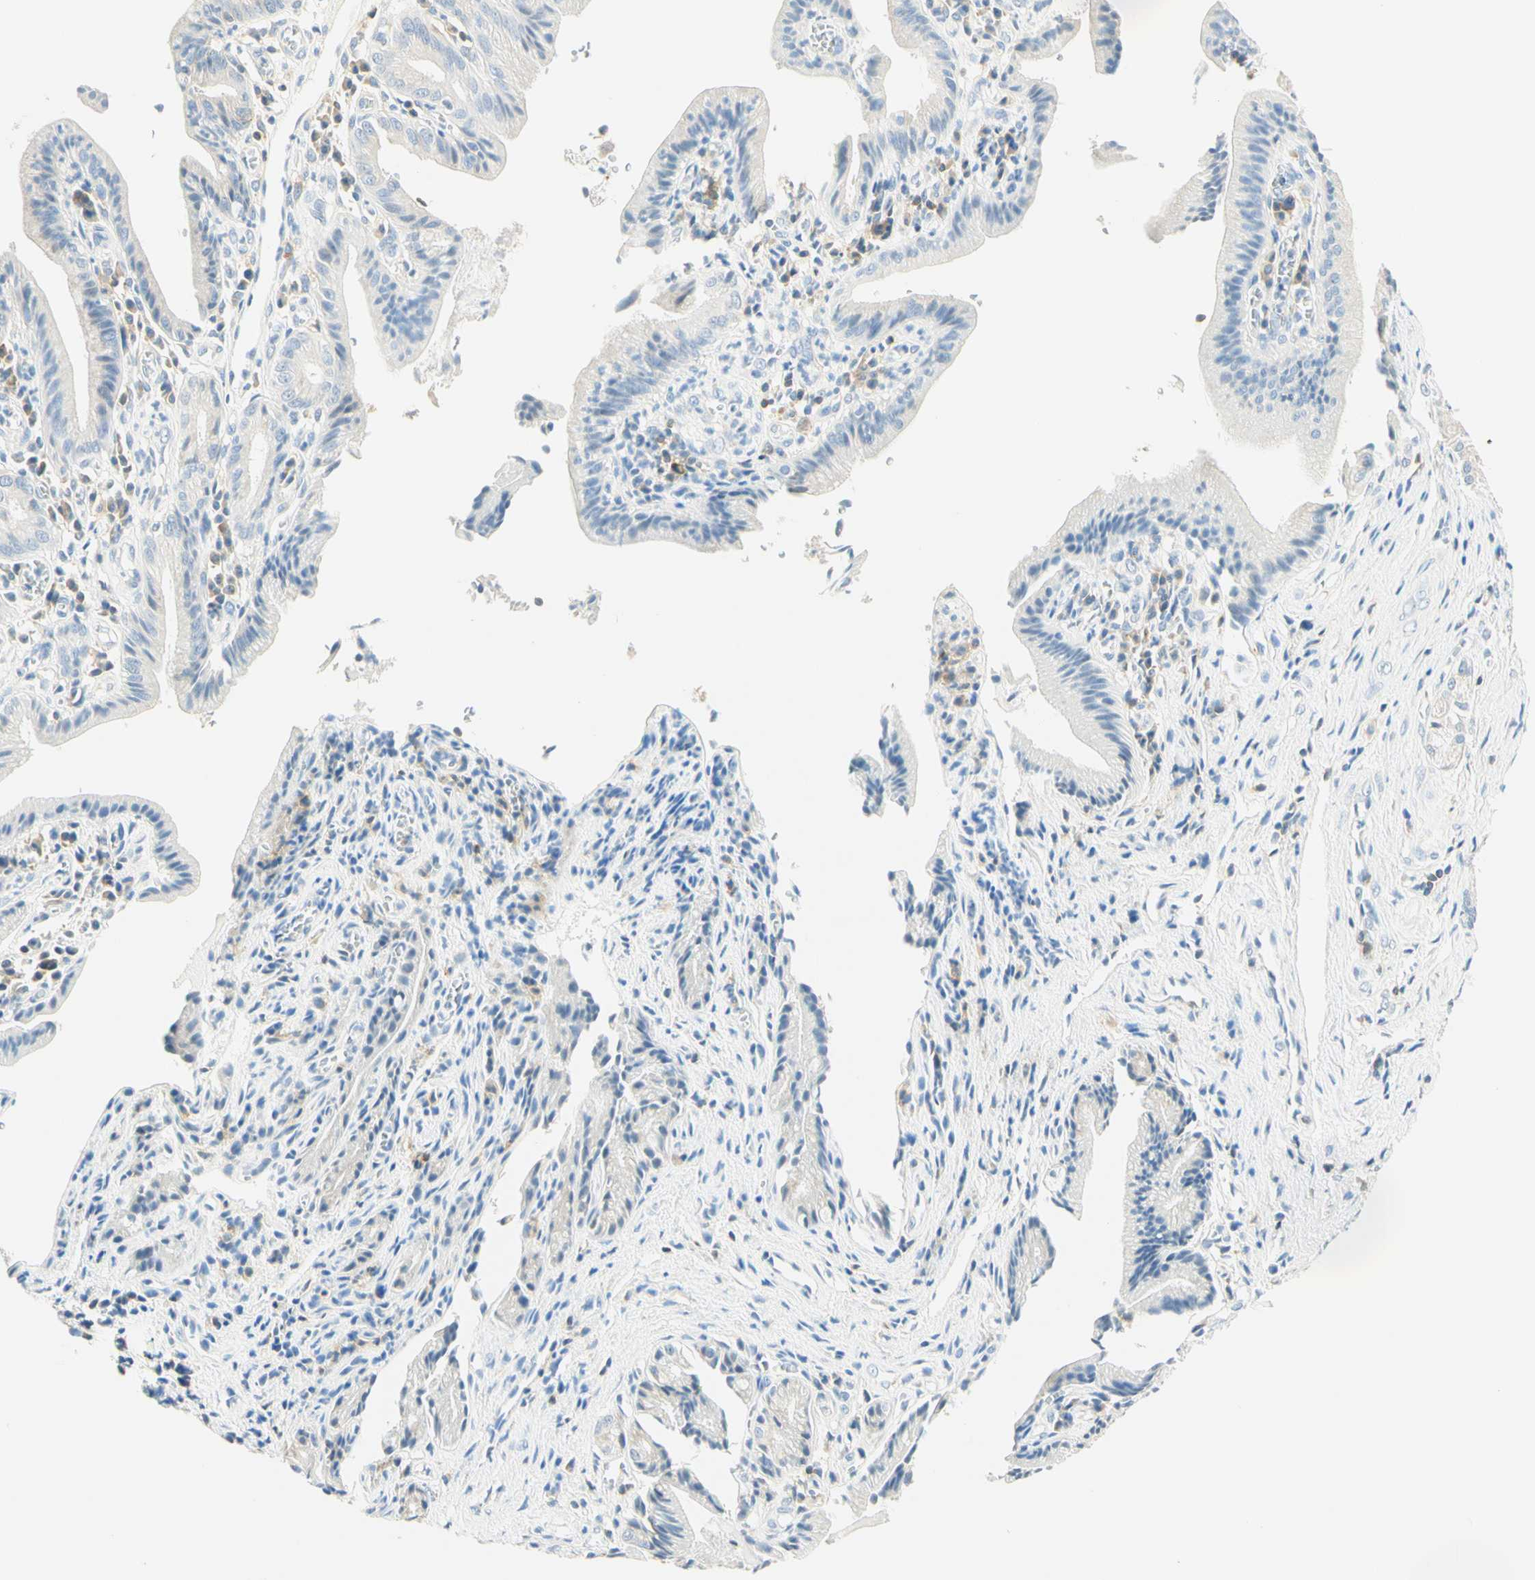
{"staining": {"intensity": "negative", "quantity": "none", "location": "none"}, "tissue": "pancreatic cancer", "cell_type": "Tumor cells", "image_type": "cancer", "snomed": [{"axis": "morphology", "description": "Adenocarcinoma, NOS"}, {"axis": "topography", "description": "Pancreas"}], "caption": "This is a micrograph of IHC staining of pancreatic cancer, which shows no staining in tumor cells. Nuclei are stained in blue.", "gene": "LAT", "patient": {"sex": "female", "age": 75}}